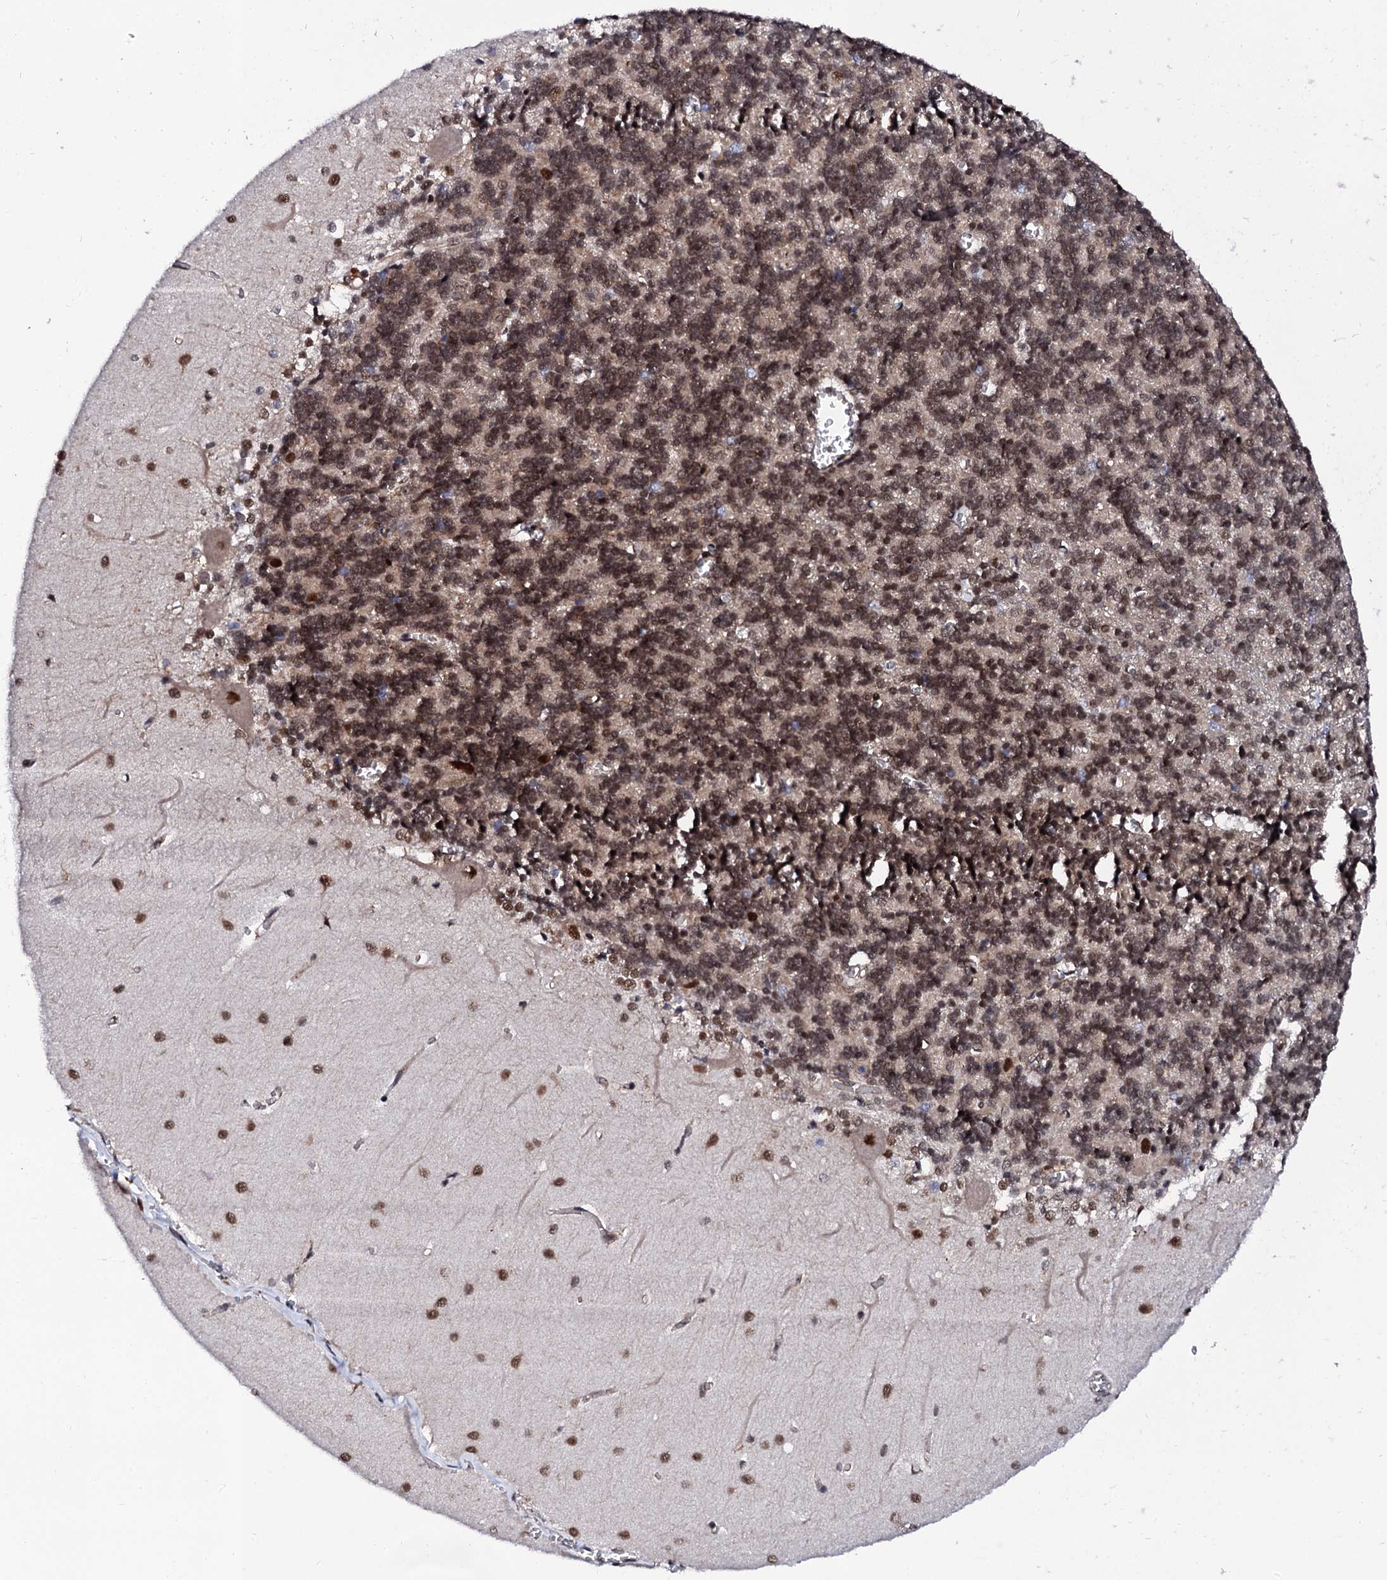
{"staining": {"intensity": "strong", "quantity": ">75%", "location": "nuclear"}, "tissue": "cerebellum", "cell_type": "Cells in granular layer", "image_type": "normal", "snomed": [{"axis": "morphology", "description": "Normal tissue, NOS"}, {"axis": "topography", "description": "Cerebellum"}], "caption": "Protein analysis of benign cerebellum demonstrates strong nuclear expression in approximately >75% of cells in granular layer.", "gene": "CSTF3", "patient": {"sex": "male", "age": 37}}